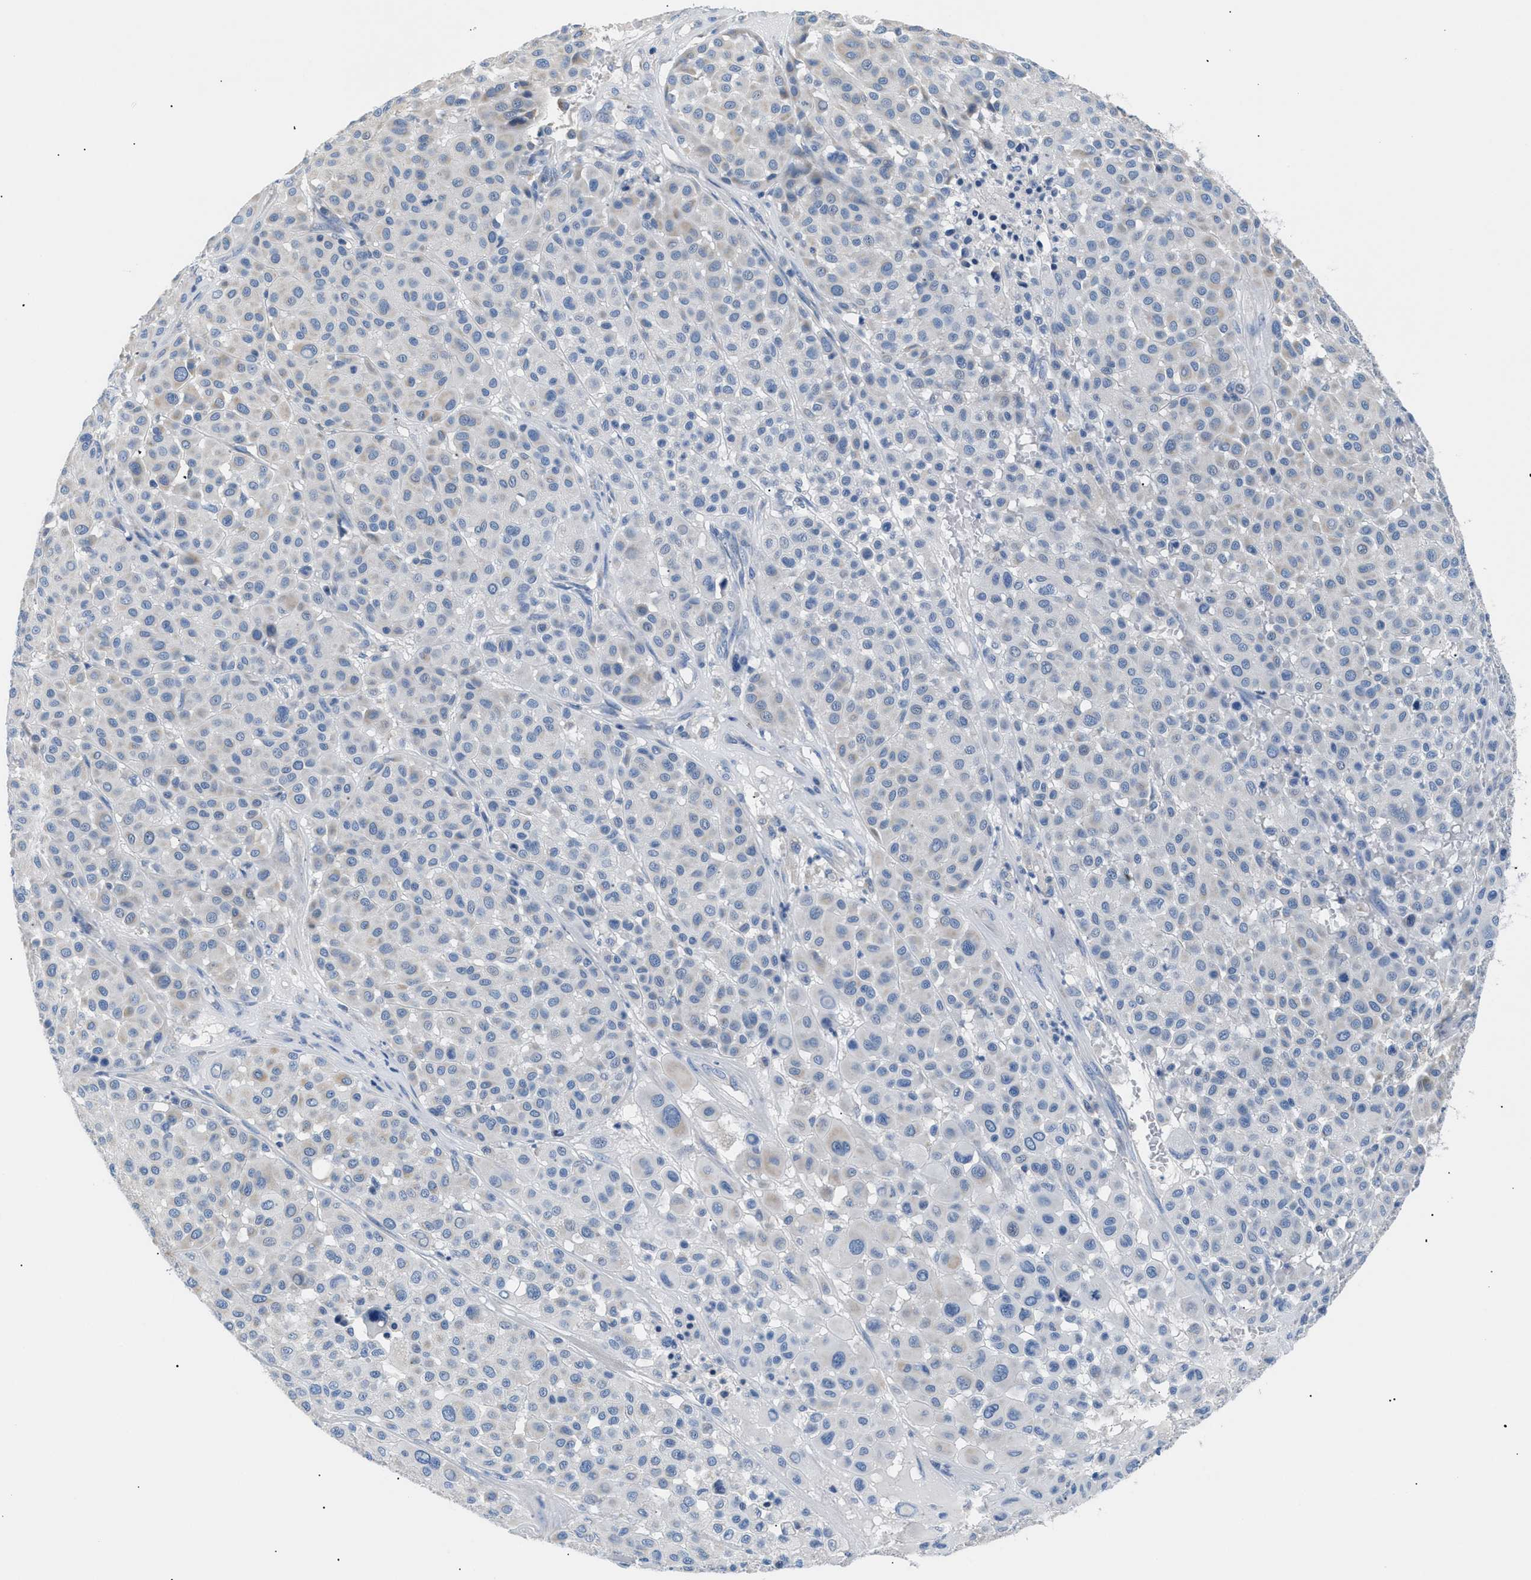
{"staining": {"intensity": "weak", "quantity": "<25%", "location": "cytoplasmic/membranous"}, "tissue": "melanoma", "cell_type": "Tumor cells", "image_type": "cancer", "snomed": [{"axis": "morphology", "description": "Malignant melanoma, Metastatic site"}, {"axis": "topography", "description": "Soft tissue"}], "caption": "Immunohistochemistry micrograph of neoplastic tissue: human malignant melanoma (metastatic site) stained with DAB (3,3'-diaminobenzidine) shows no significant protein expression in tumor cells. (DAB immunohistochemistry, high magnification).", "gene": "ILDR1", "patient": {"sex": "male", "age": 41}}